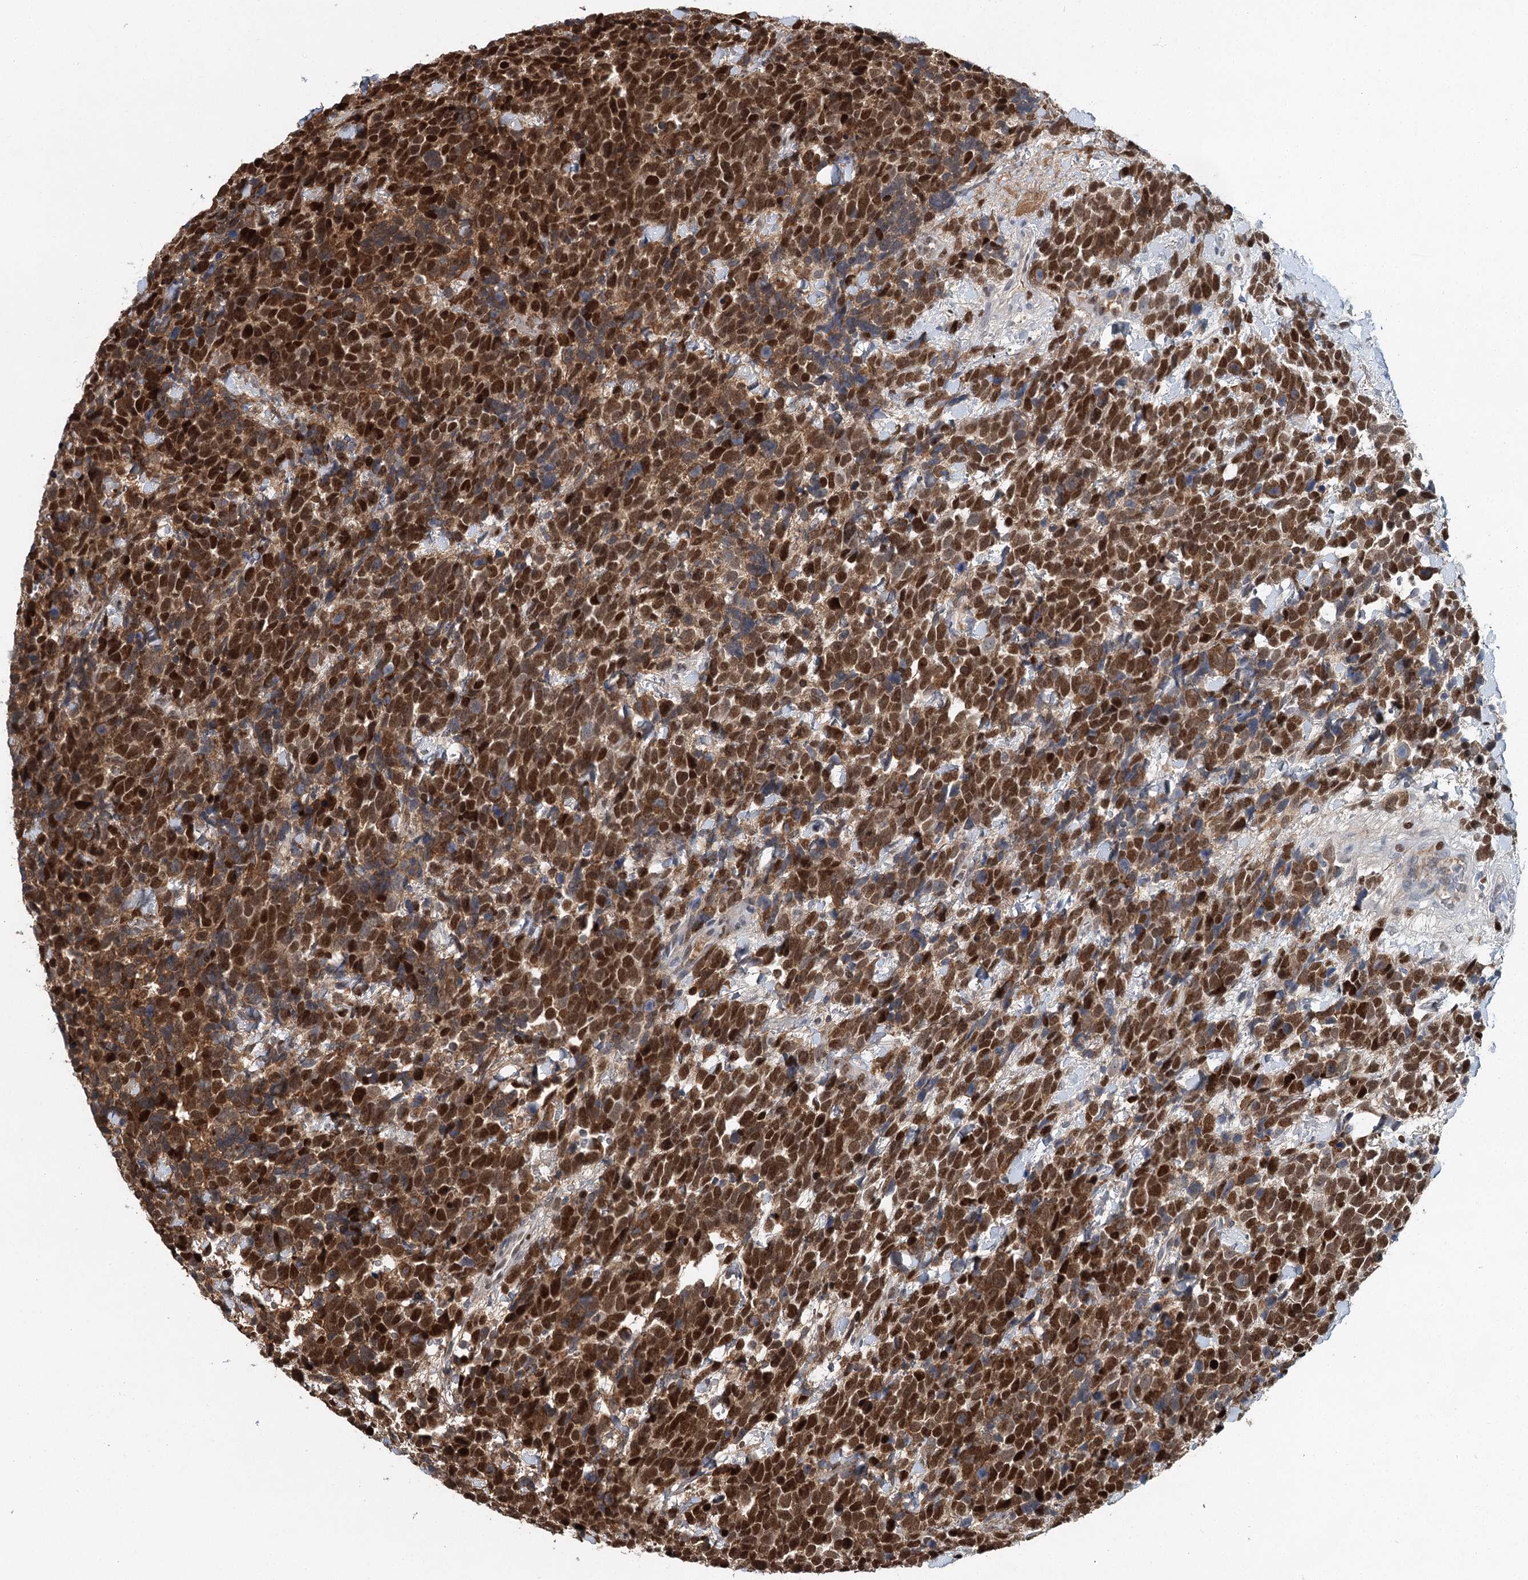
{"staining": {"intensity": "strong", "quantity": ">75%", "location": "nuclear"}, "tissue": "urothelial cancer", "cell_type": "Tumor cells", "image_type": "cancer", "snomed": [{"axis": "morphology", "description": "Urothelial carcinoma, High grade"}, {"axis": "topography", "description": "Urinary bladder"}], "caption": "Strong nuclear staining for a protein is appreciated in approximately >75% of tumor cells of urothelial cancer using immunohistochemistry (IHC).", "gene": "HAT1", "patient": {"sex": "female", "age": 82}}